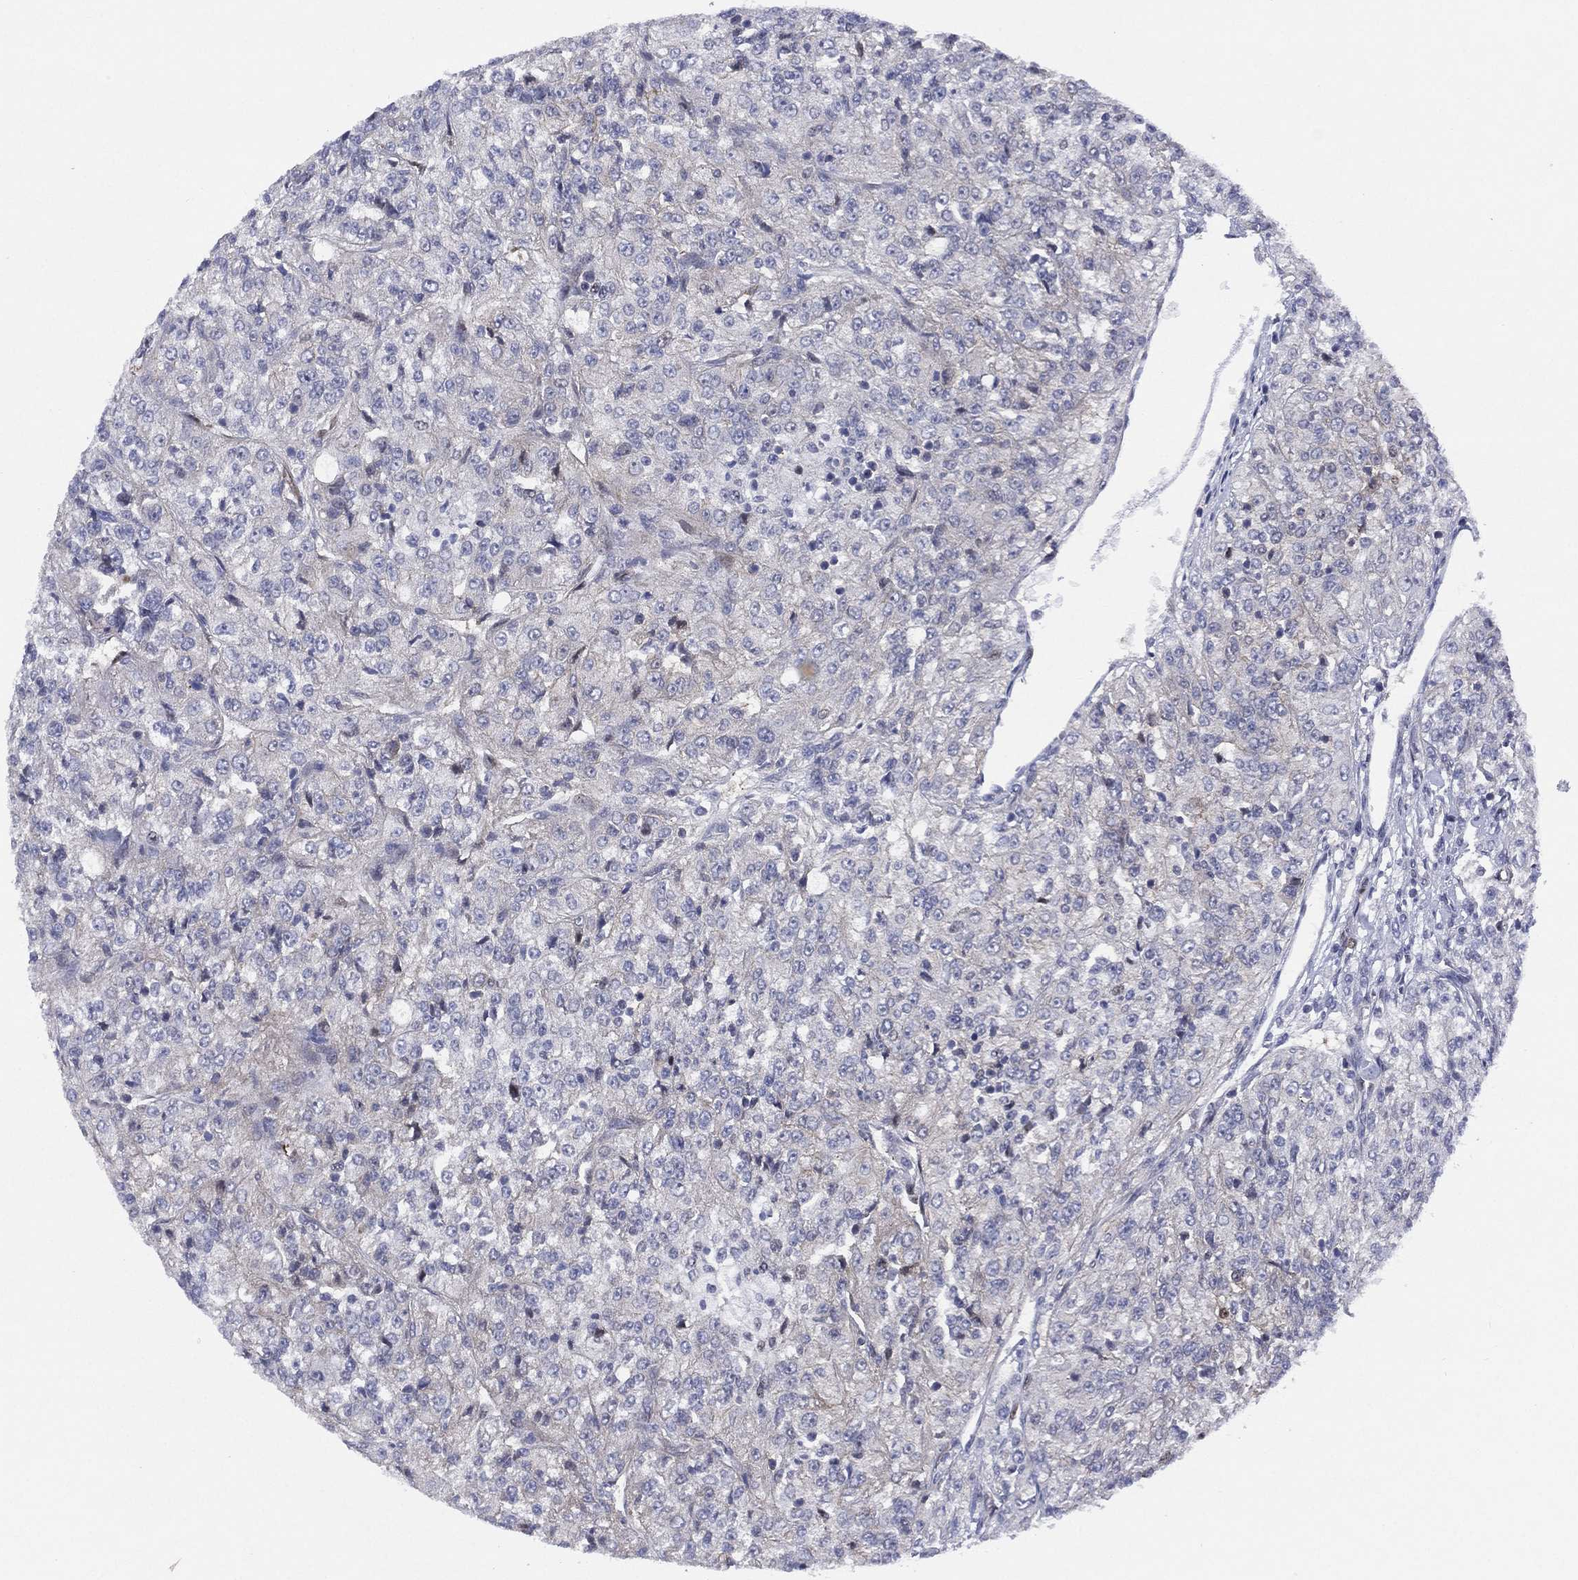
{"staining": {"intensity": "negative", "quantity": "none", "location": "none"}, "tissue": "renal cancer", "cell_type": "Tumor cells", "image_type": "cancer", "snomed": [{"axis": "morphology", "description": "Adenocarcinoma, NOS"}, {"axis": "topography", "description": "Kidney"}], "caption": "This is a histopathology image of immunohistochemistry (IHC) staining of renal adenocarcinoma, which shows no staining in tumor cells.", "gene": "SLC4A4", "patient": {"sex": "female", "age": 63}}